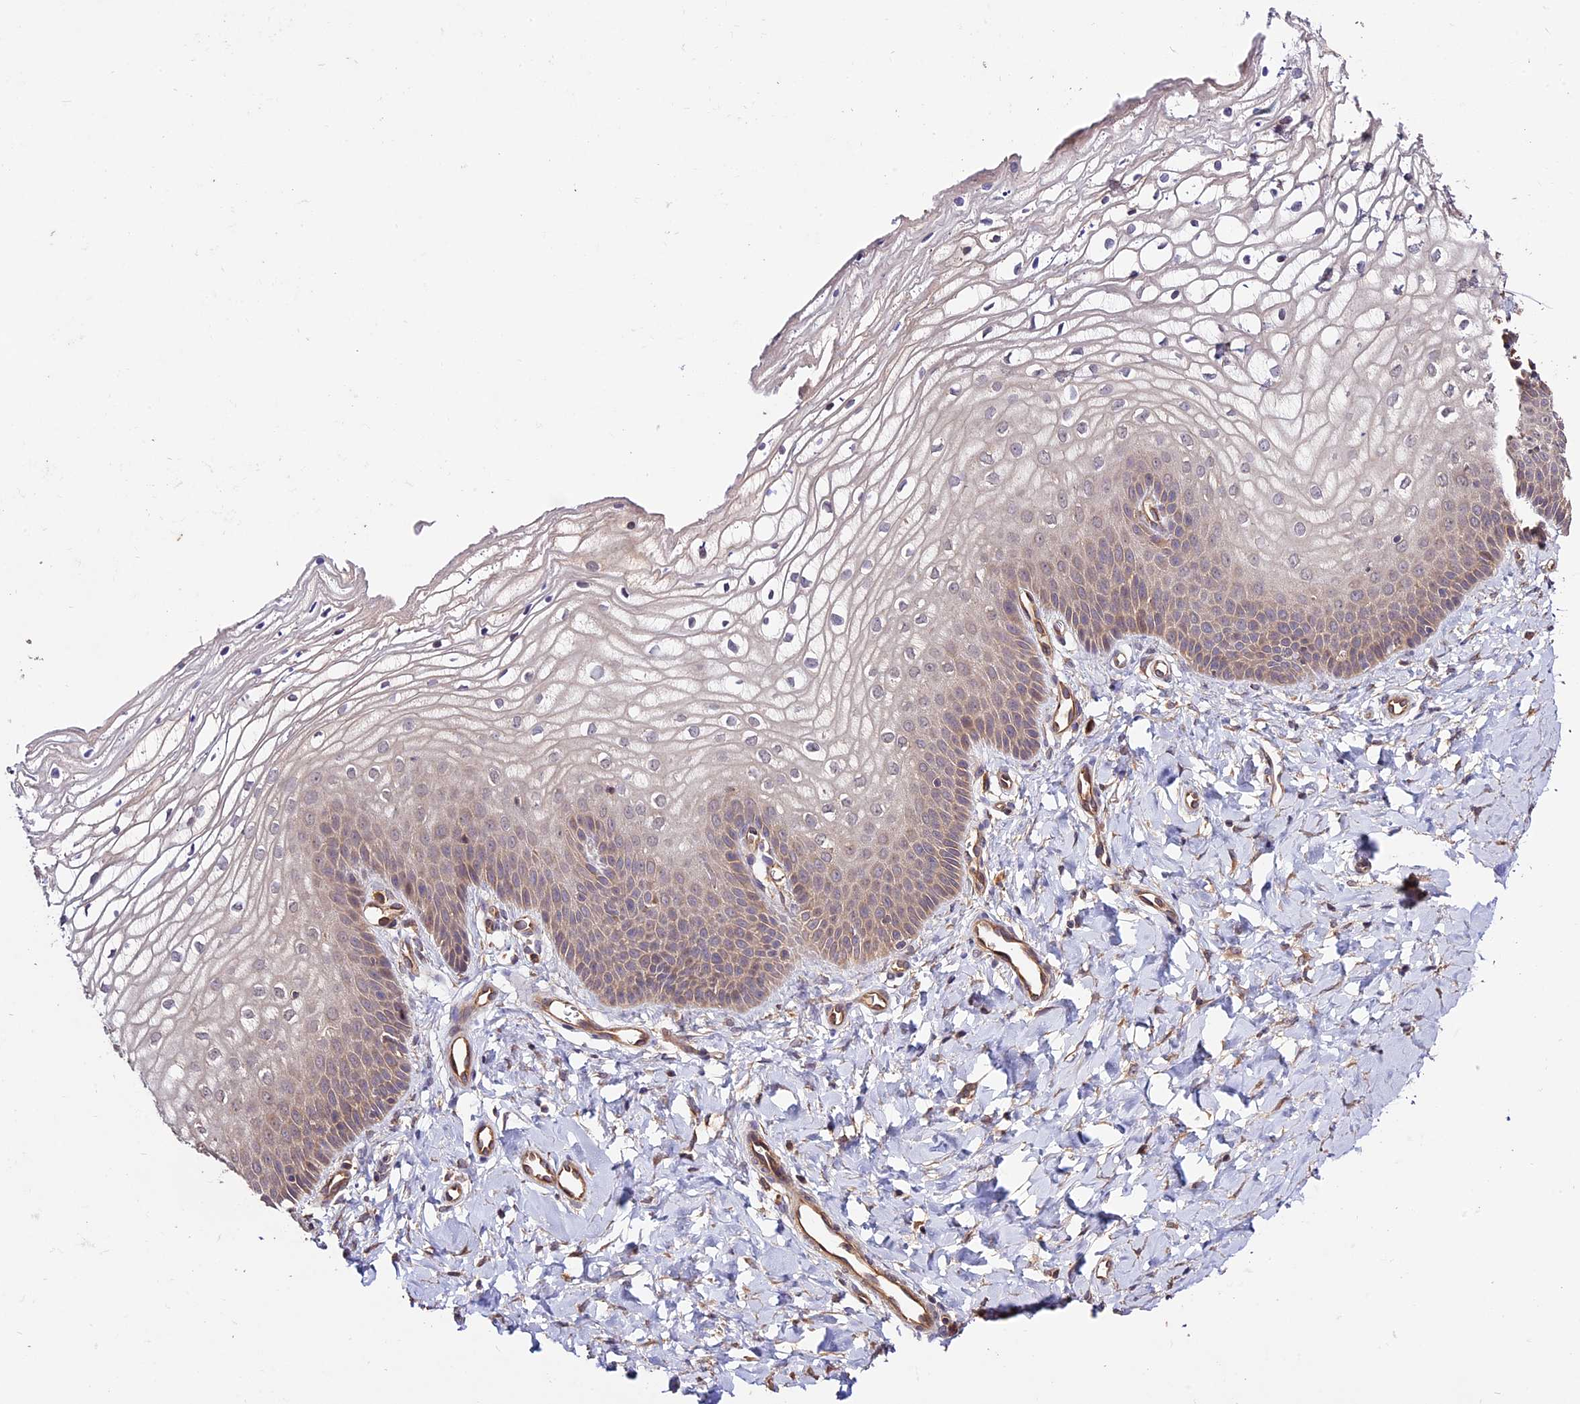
{"staining": {"intensity": "moderate", "quantity": "<25%", "location": "cytoplasmic/membranous"}, "tissue": "vagina", "cell_type": "Squamous epithelial cells", "image_type": "normal", "snomed": [{"axis": "morphology", "description": "Normal tissue, NOS"}, {"axis": "topography", "description": "Vagina"}], "caption": "This histopathology image exhibits normal vagina stained with IHC to label a protein in brown. The cytoplasmic/membranous of squamous epithelial cells show moderate positivity for the protein. Nuclei are counter-stained blue.", "gene": "CES3", "patient": {"sex": "female", "age": 68}}